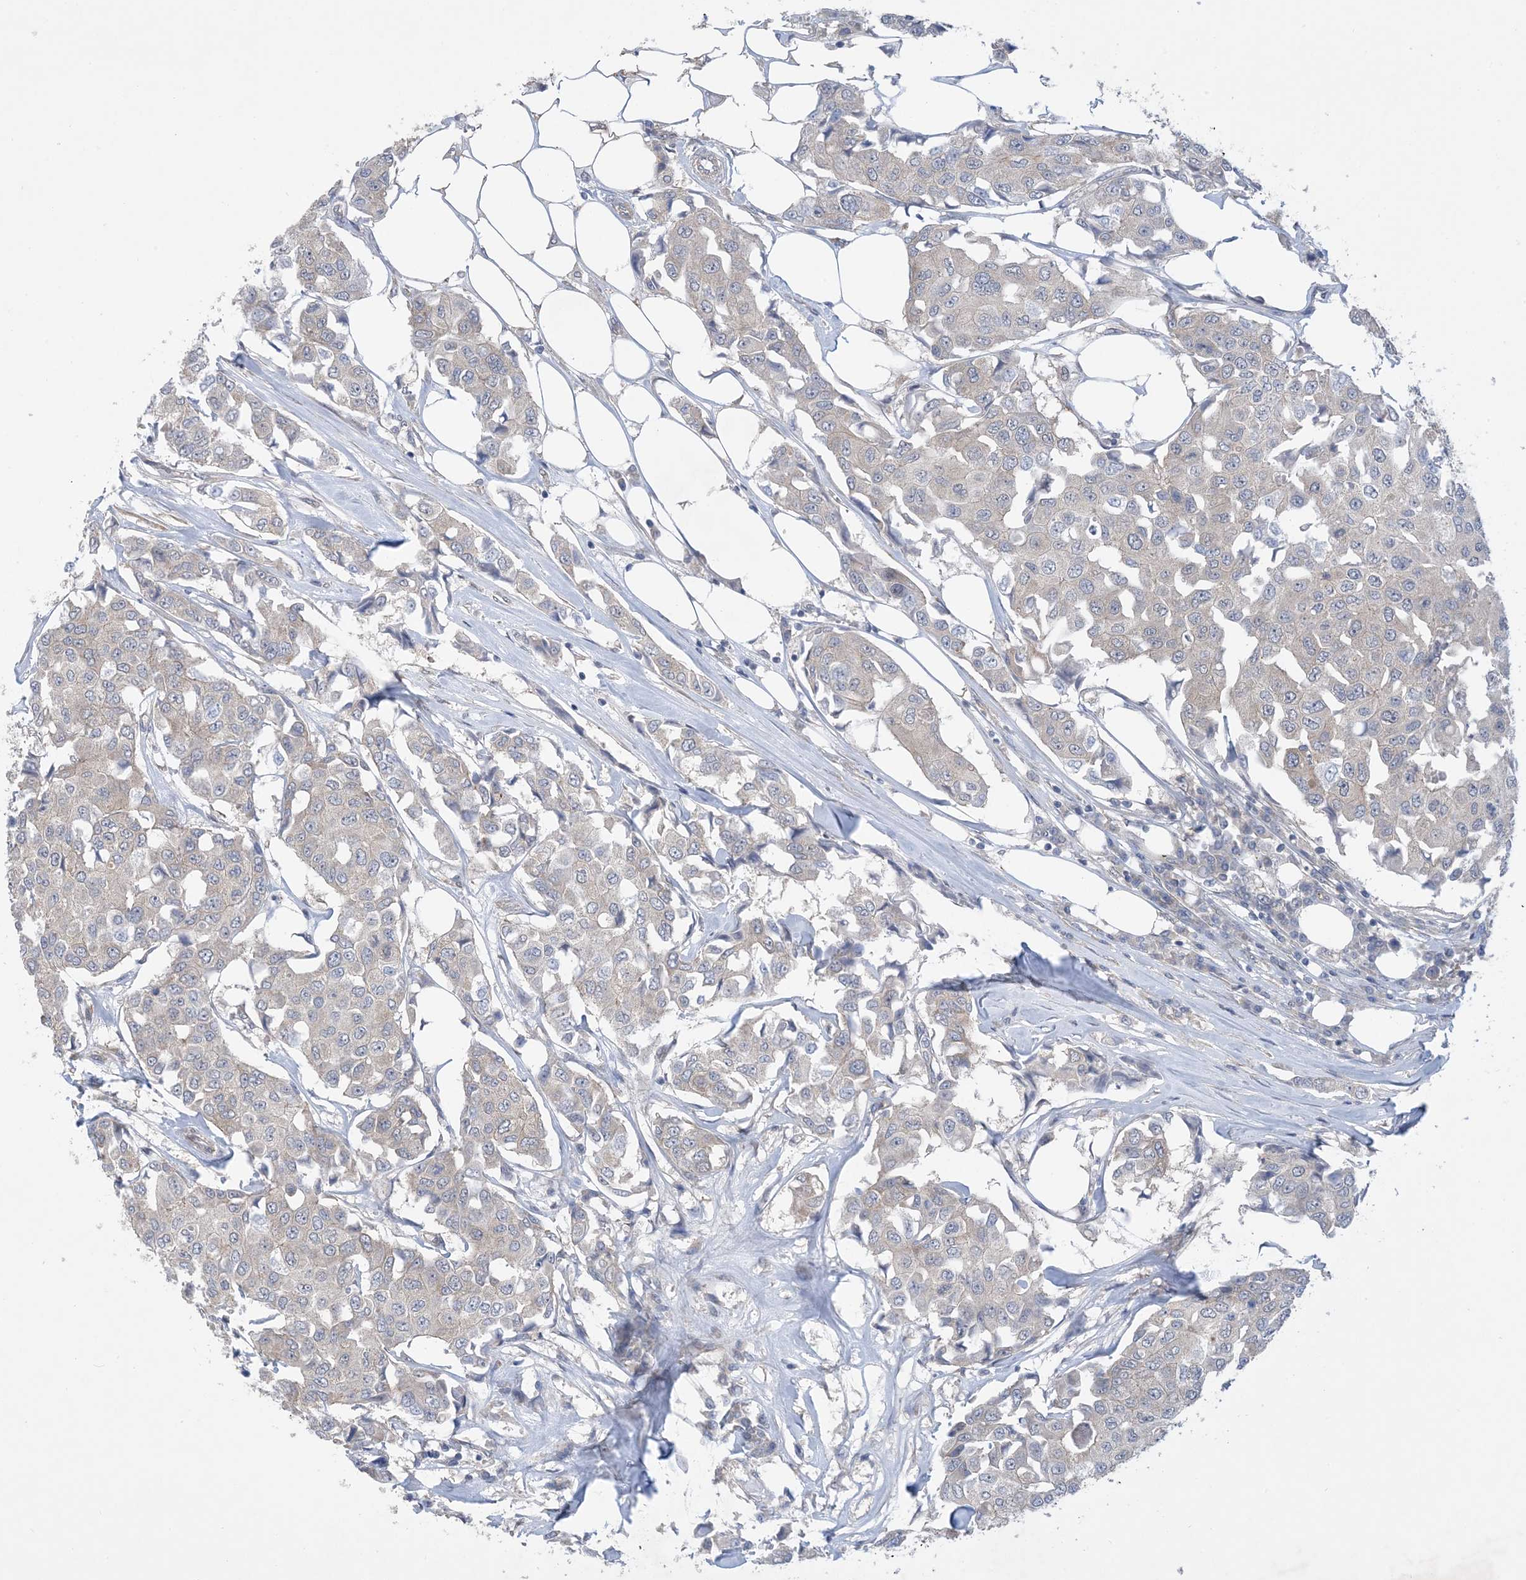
{"staining": {"intensity": "negative", "quantity": "none", "location": "none"}, "tissue": "breast cancer", "cell_type": "Tumor cells", "image_type": "cancer", "snomed": [{"axis": "morphology", "description": "Duct carcinoma"}, {"axis": "topography", "description": "Breast"}], "caption": "This histopathology image is of breast cancer (intraductal carcinoma) stained with immunohistochemistry (IHC) to label a protein in brown with the nuclei are counter-stained blue. There is no staining in tumor cells.", "gene": "EHBP1", "patient": {"sex": "female", "age": 80}}